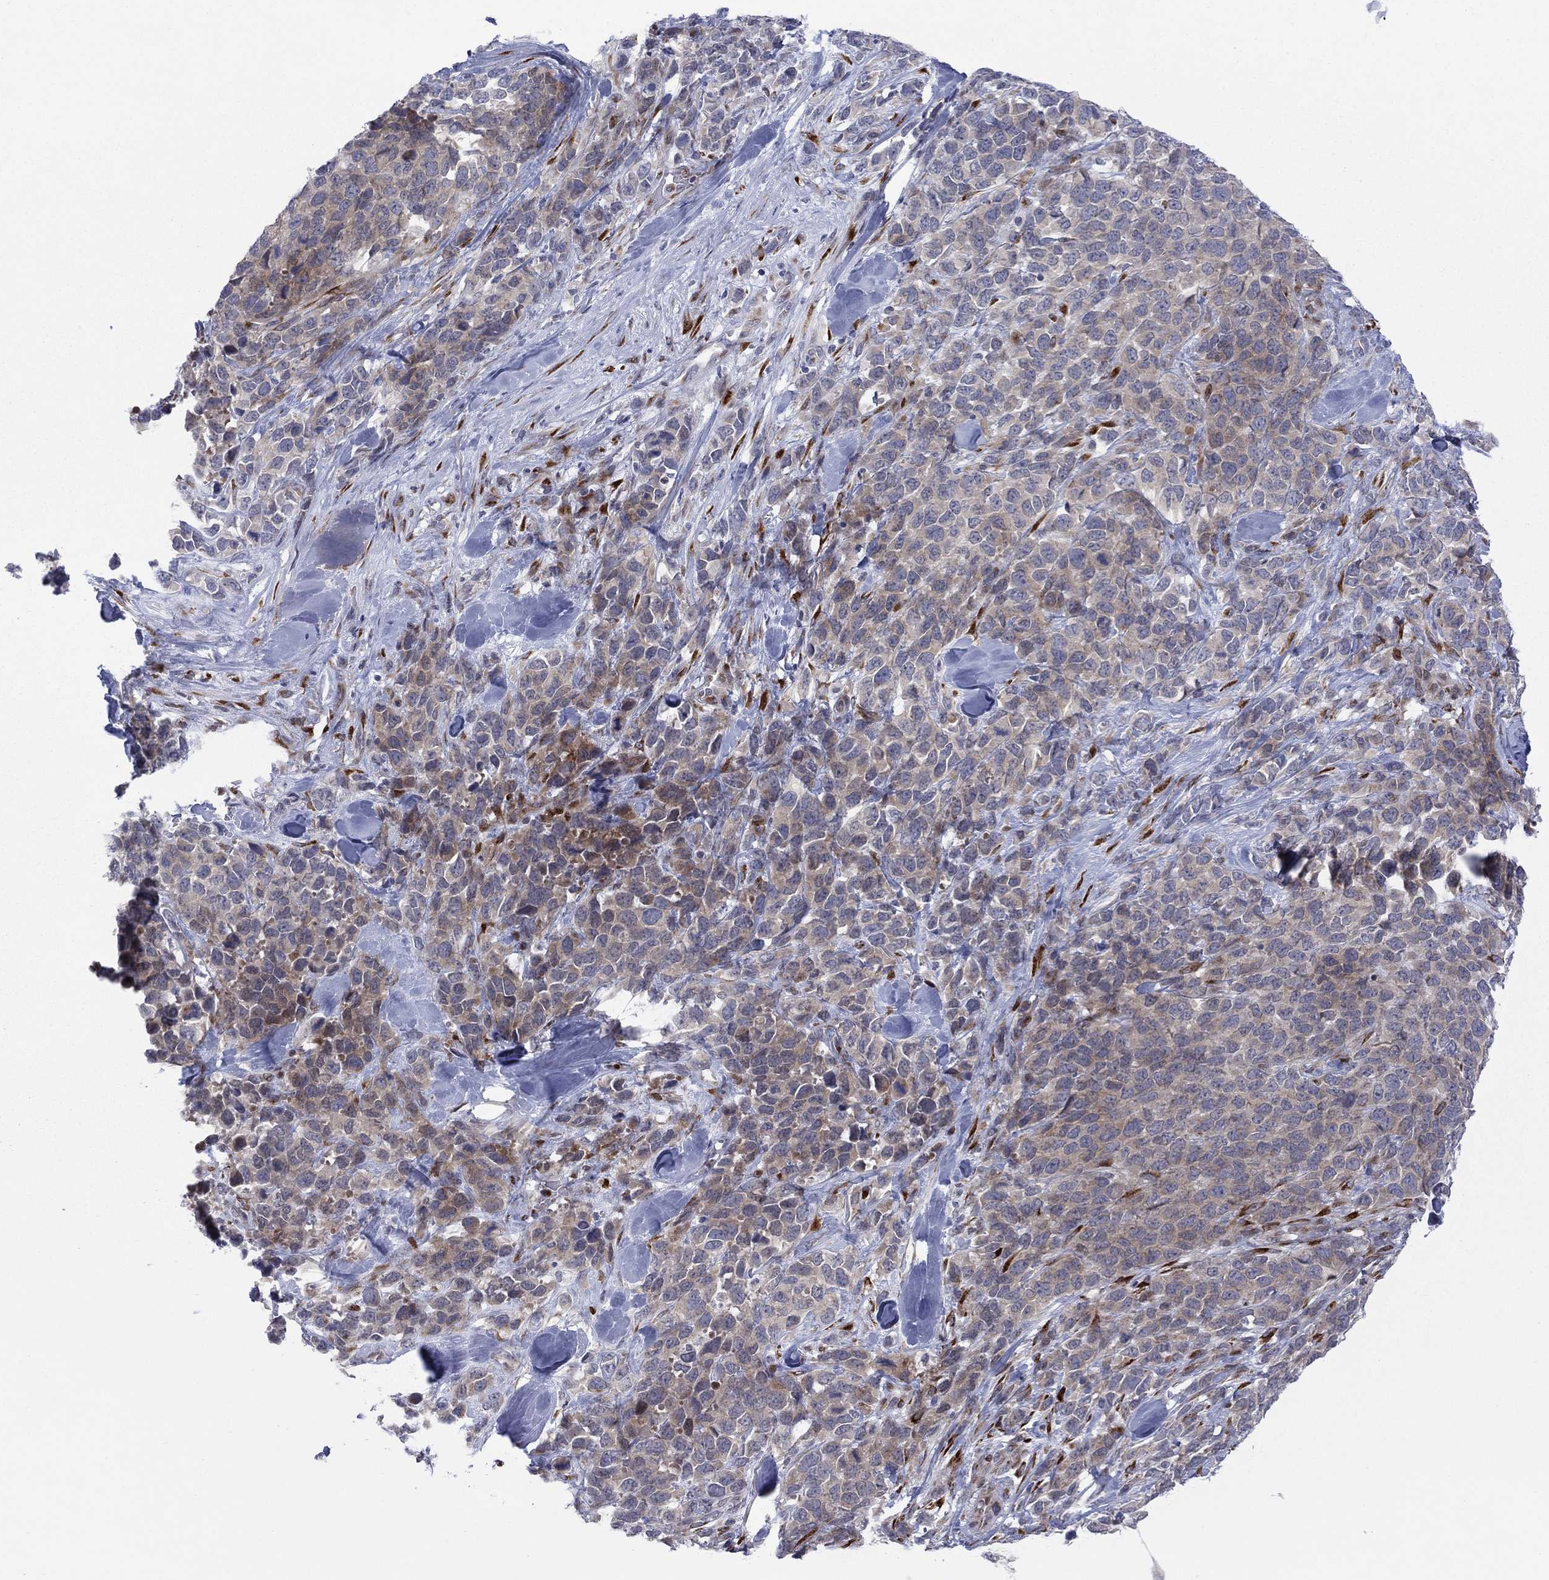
{"staining": {"intensity": "weak", "quantity": "25%-75%", "location": "cytoplasmic/membranous"}, "tissue": "melanoma", "cell_type": "Tumor cells", "image_type": "cancer", "snomed": [{"axis": "morphology", "description": "Malignant melanoma, Metastatic site"}, {"axis": "topography", "description": "Skin"}], "caption": "Protein staining shows weak cytoplasmic/membranous expression in about 25%-75% of tumor cells in malignant melanoma (metastatic site).", "gene": "TTC21B", "patient": {"sex": "male", "age": 84}}